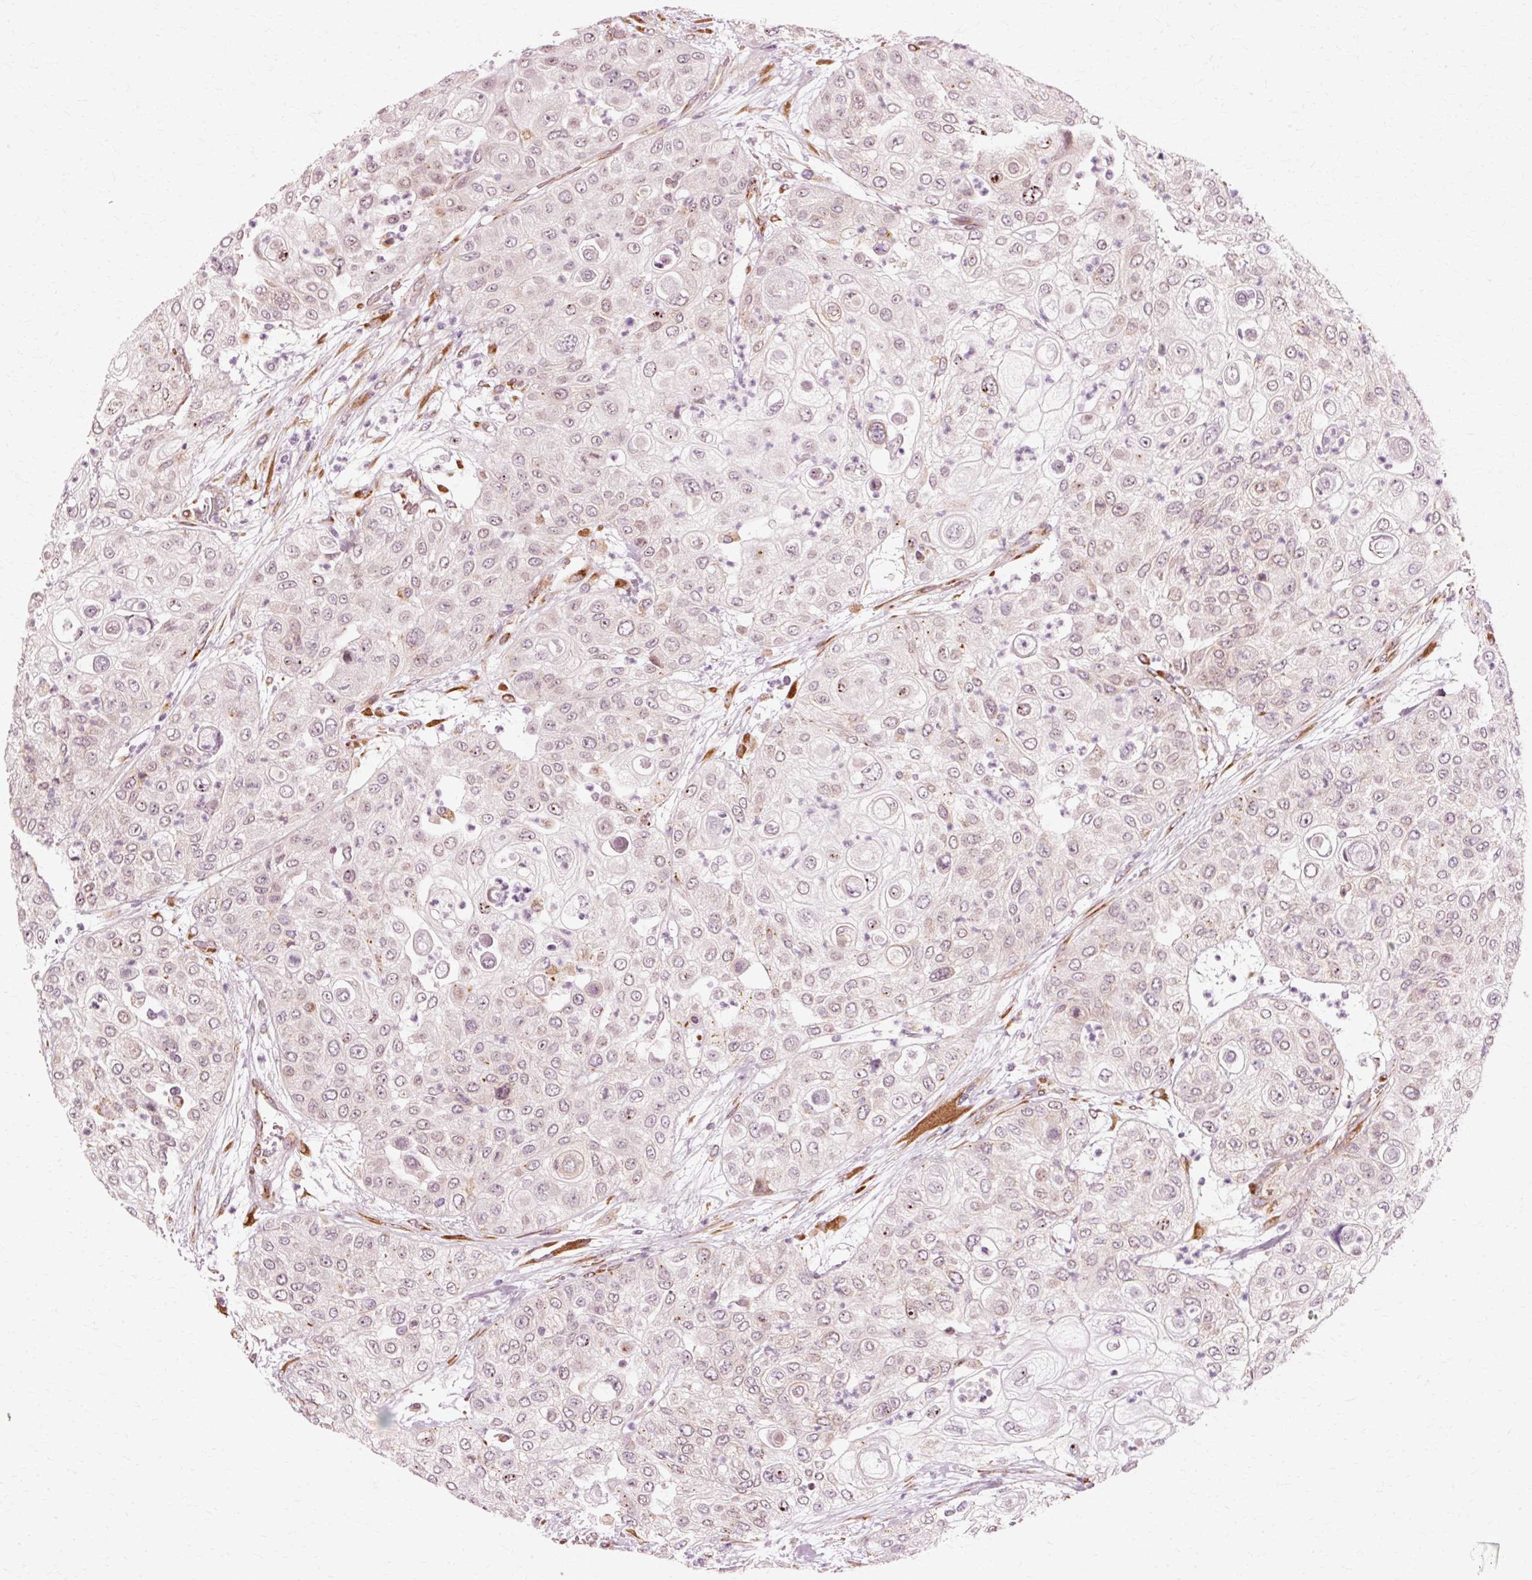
{"staining": {"intensity": "negative", "quantity": "none", "location": "none"}, "tissue": "urothelial cancer", "cell_type": "Tumor cells", "image_type": "cancer", "snomed": [{"axis": "morphology", "description": "Urothelial carcinoma, High grade"}, {"axis": "topography", "description": "Urinary bladder"}], "caption": "High power microscopy photomicrograph of an immunohistochemistry photomicrograph of urothelial cancer, revealing no significant staining in tumor cells.", "gene": "RGPD5", "patient": {"sex": "female", "age": 79}}